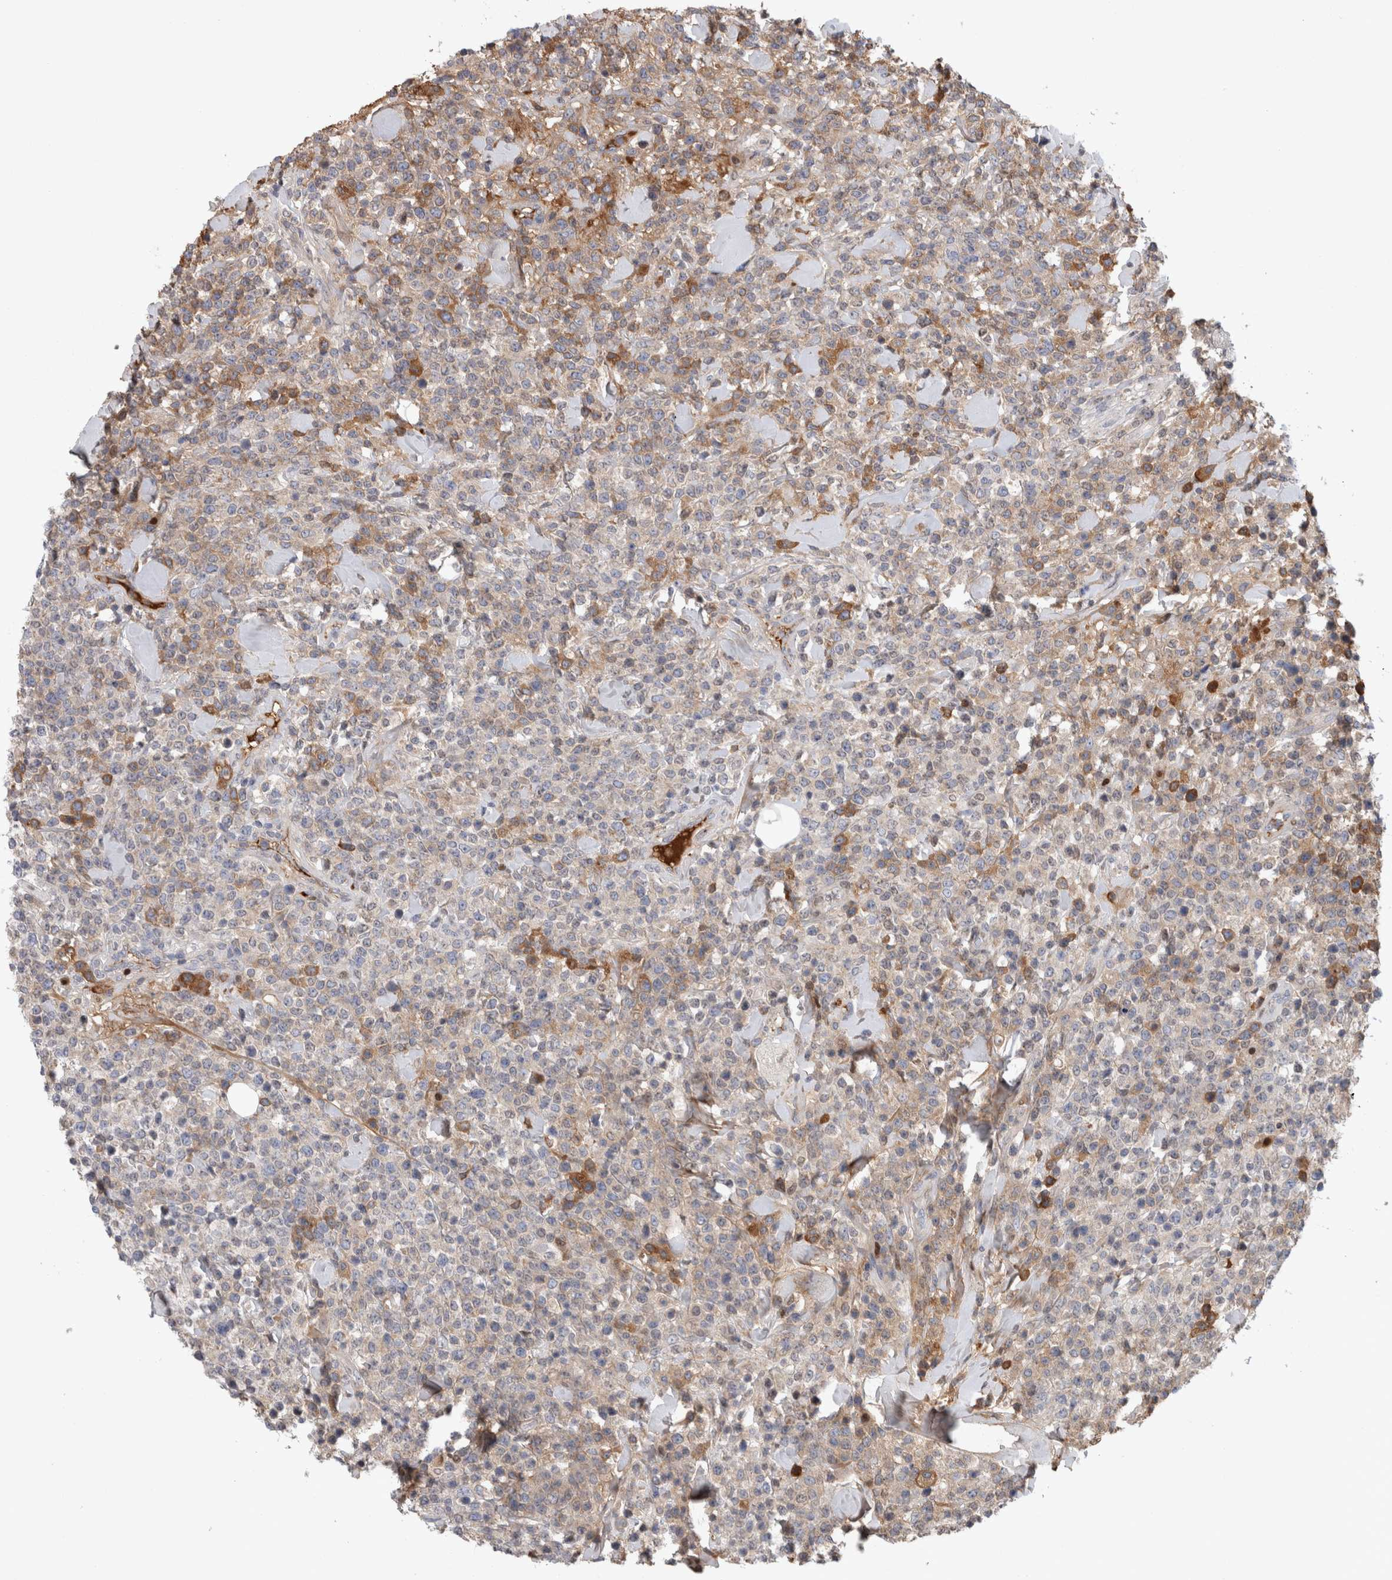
{"staining": {"intensity": "moderate", "quantity": "<25%", "location": "cytoplasmic/membranous"}, "tissue": "lymphoma", "cell_type": "Tumor cells", "image_type": "cancer", "snomed": [{"axis": "morphology", "description": "Malignant lymphoma, non-Hodgkin's type, High grade"}, {"axis": "topography", "description": "Colon"}], "caption": "The histopathology image displays immunohistochemical staining of malignant lymphoma, non-Hodgkin's type (high-grade). There is moderate cytoplasmic/membranous positivity is identified in about <25% of tumor cells.", "gene": "RBM48", "patient": {"sex": "female", "age": 53}}